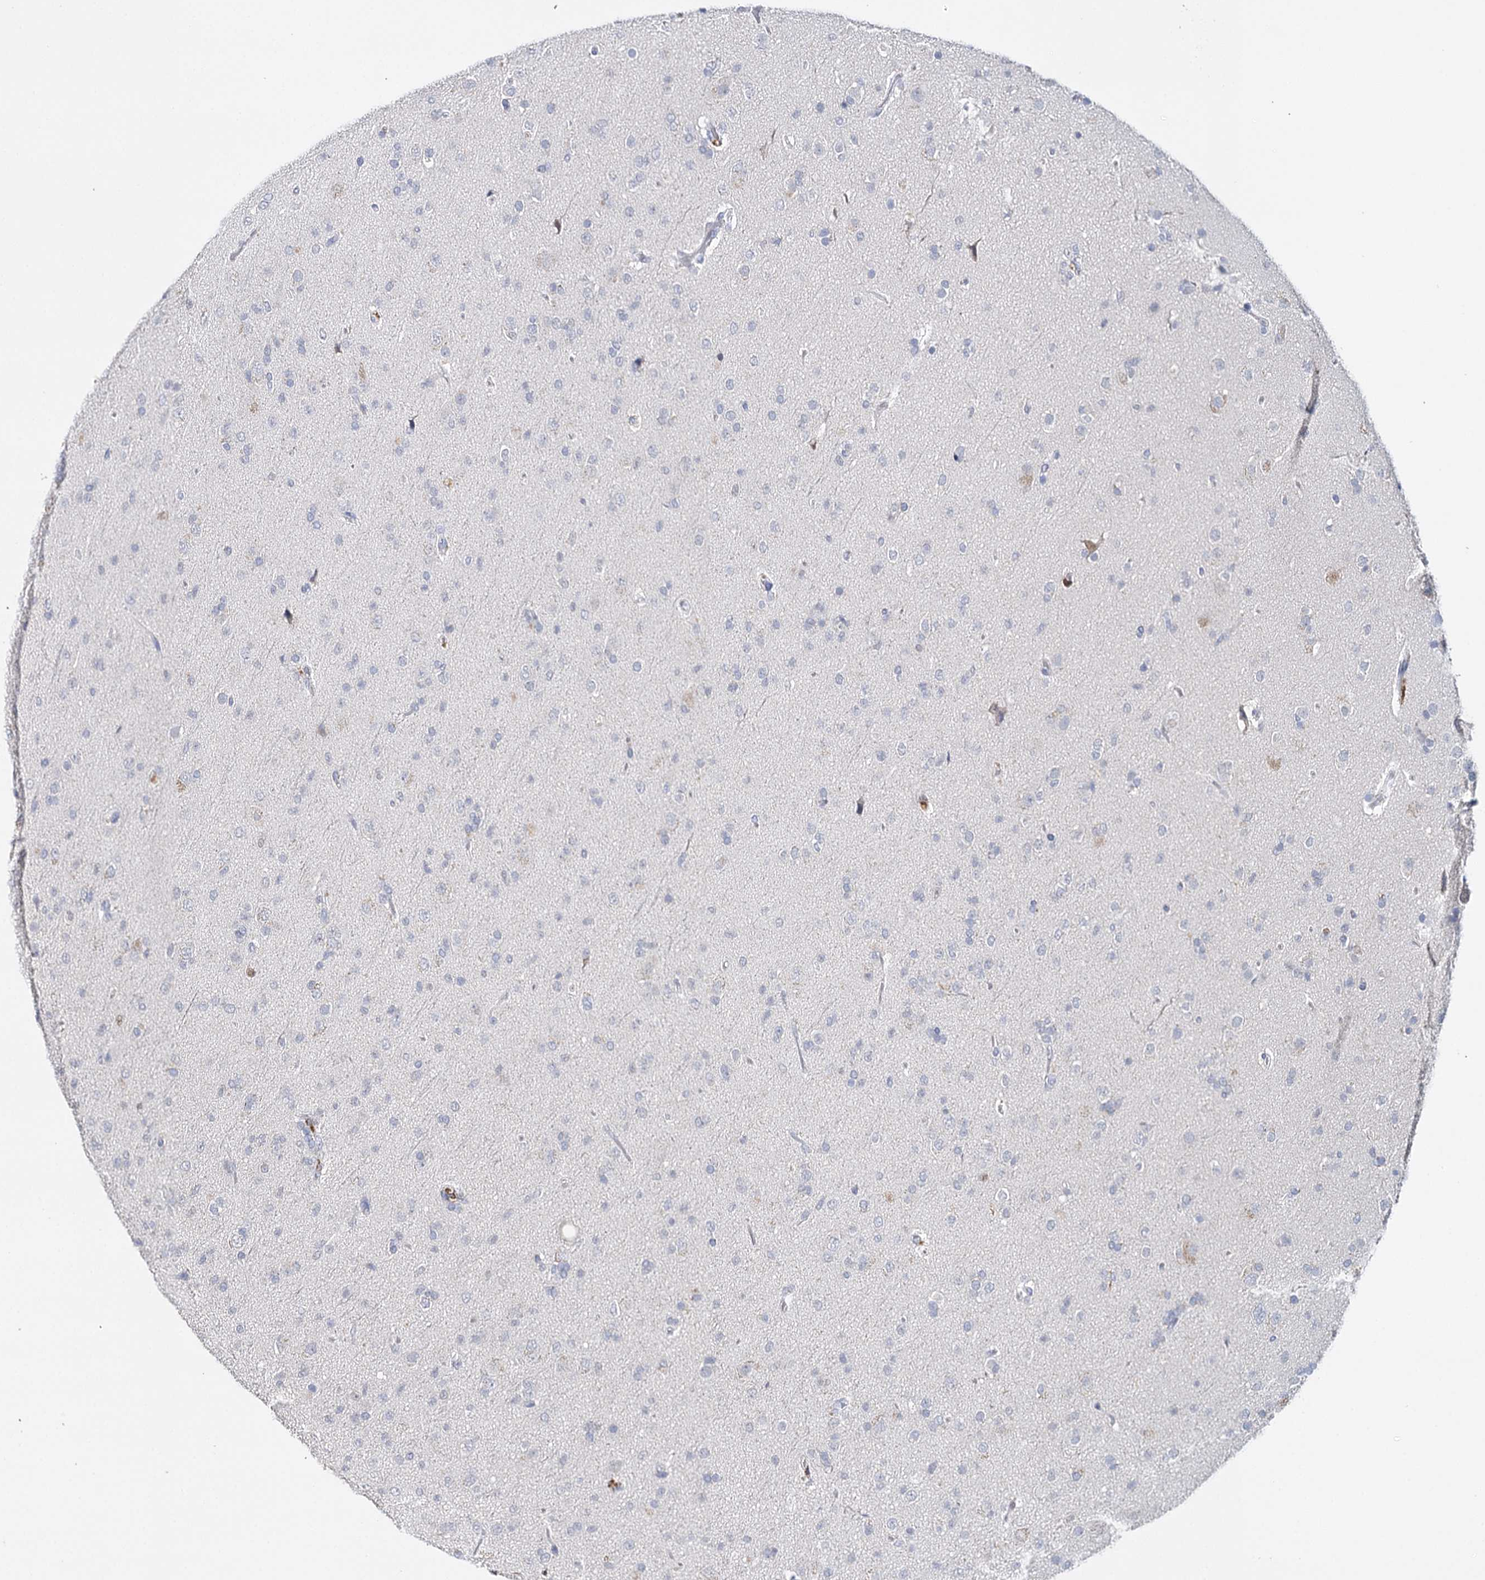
{"staining": {"intensity": "negative", "quantity": "none", "location": "none"}, "tissue": "glioma", "cell_type": "Tumor cells", "image_type": "cancer", "snomed": [{"axis": "morphology", "description": "Glioma, malignant, Low grade"}, {"axis": "topography", "description": "Brain"}], "caption": "This is an immunohistochemistry micrograph of glioma. There is no positivity in tumor cells.", "gene": "TP53", "patient": {"sex": "male", "age": 65}}